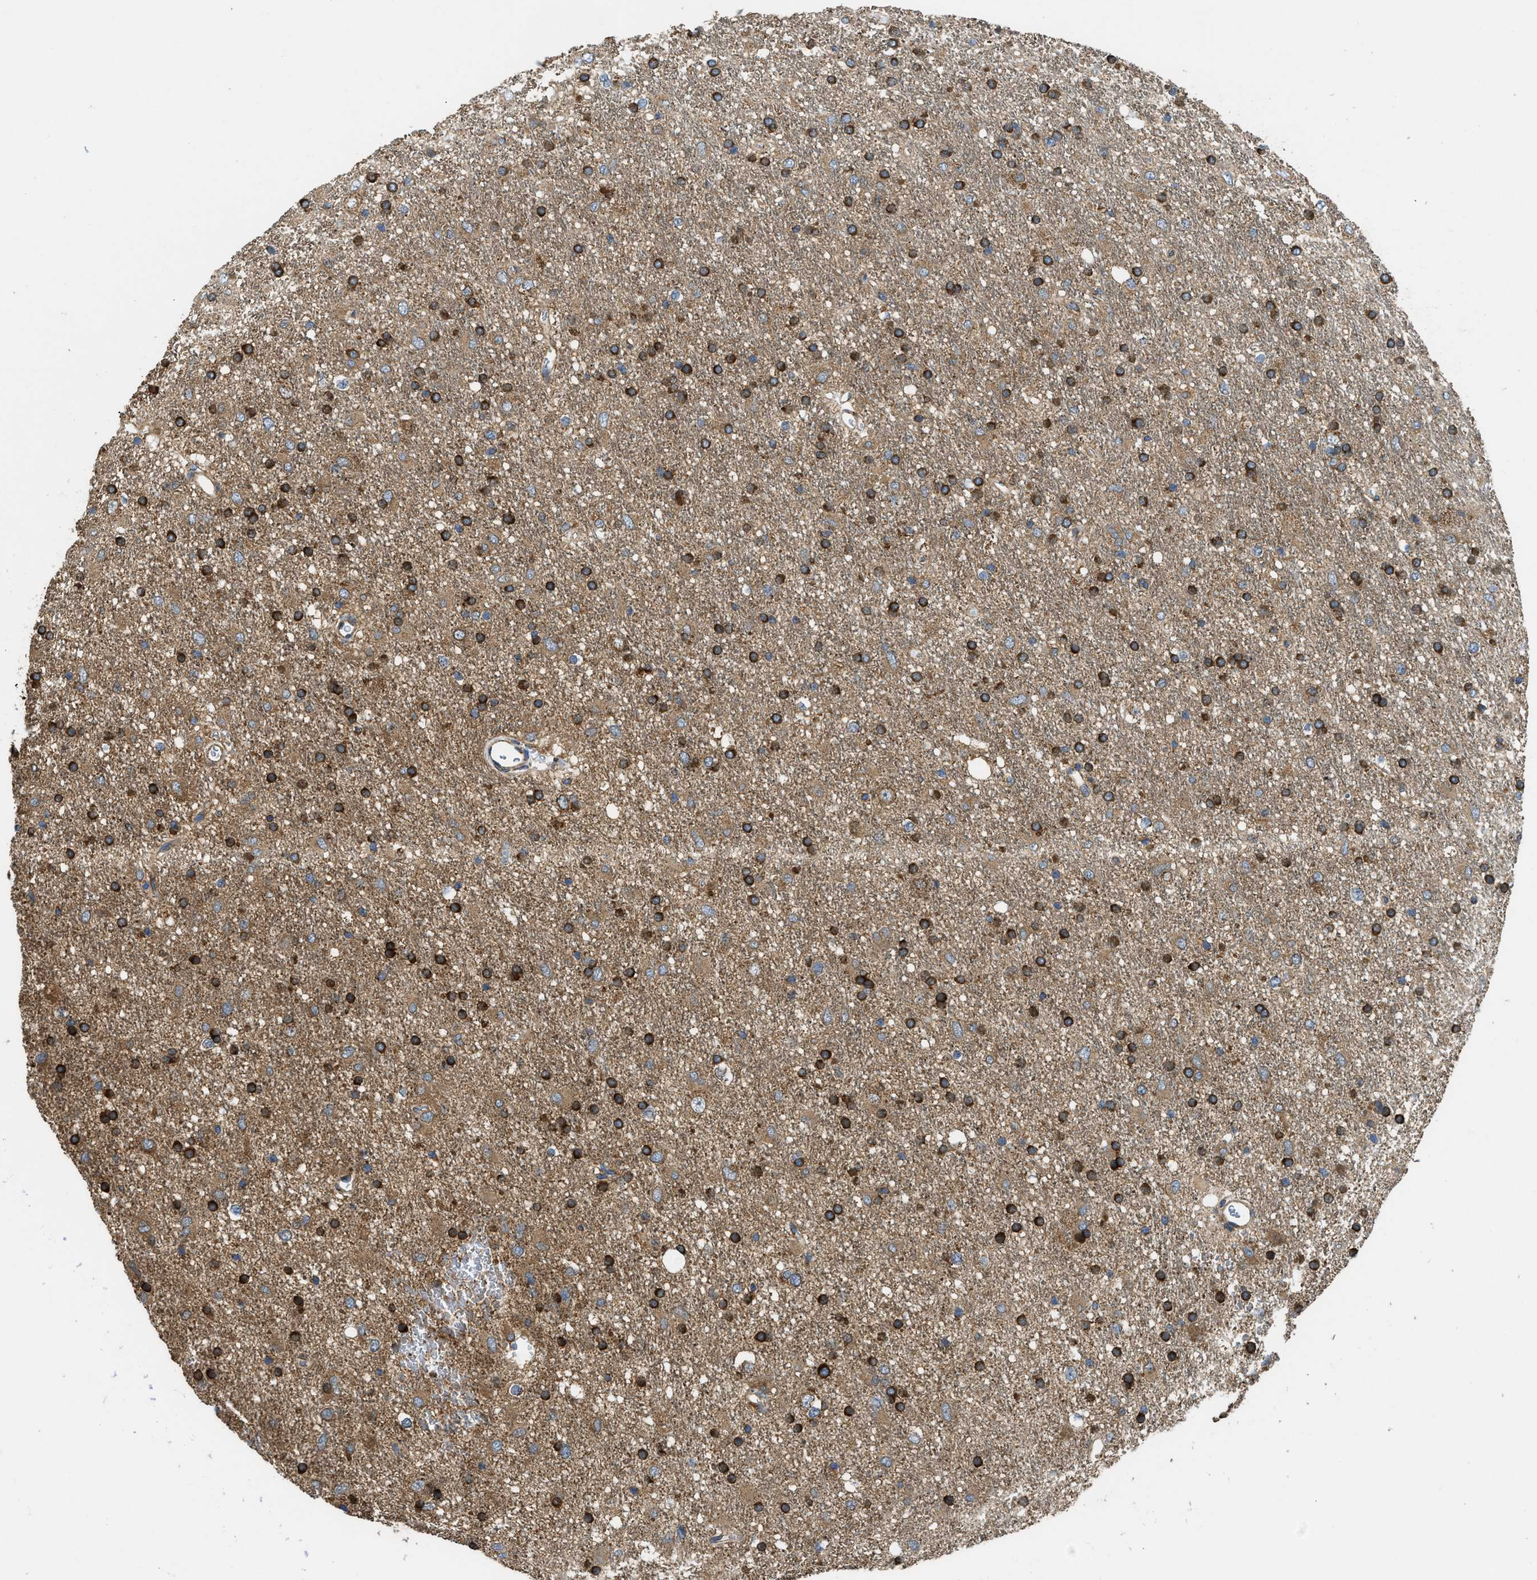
{"staining": {"intensity": "strong", "quantity": "25%-75%", "location": "cytoplasmic/membranous"}, "tissue": "glioma", "cell_type": "Tumor cells", "image_type": "cancer", "snomed": [{"axis": "morphology", "description": "Glioma, malignant, Low grade"}, {"axis": "topography", "description": "Brain"}], "caption": "An IHC photomicrograph of neoplastic tissue is shown. Protein staining in brown highlights strong cytoplasmic/membranous positivity in malignant glioma (low-grade) within tumor cells.", "gene": "STK33", "patient": {"sex": "male", "age": 77}}